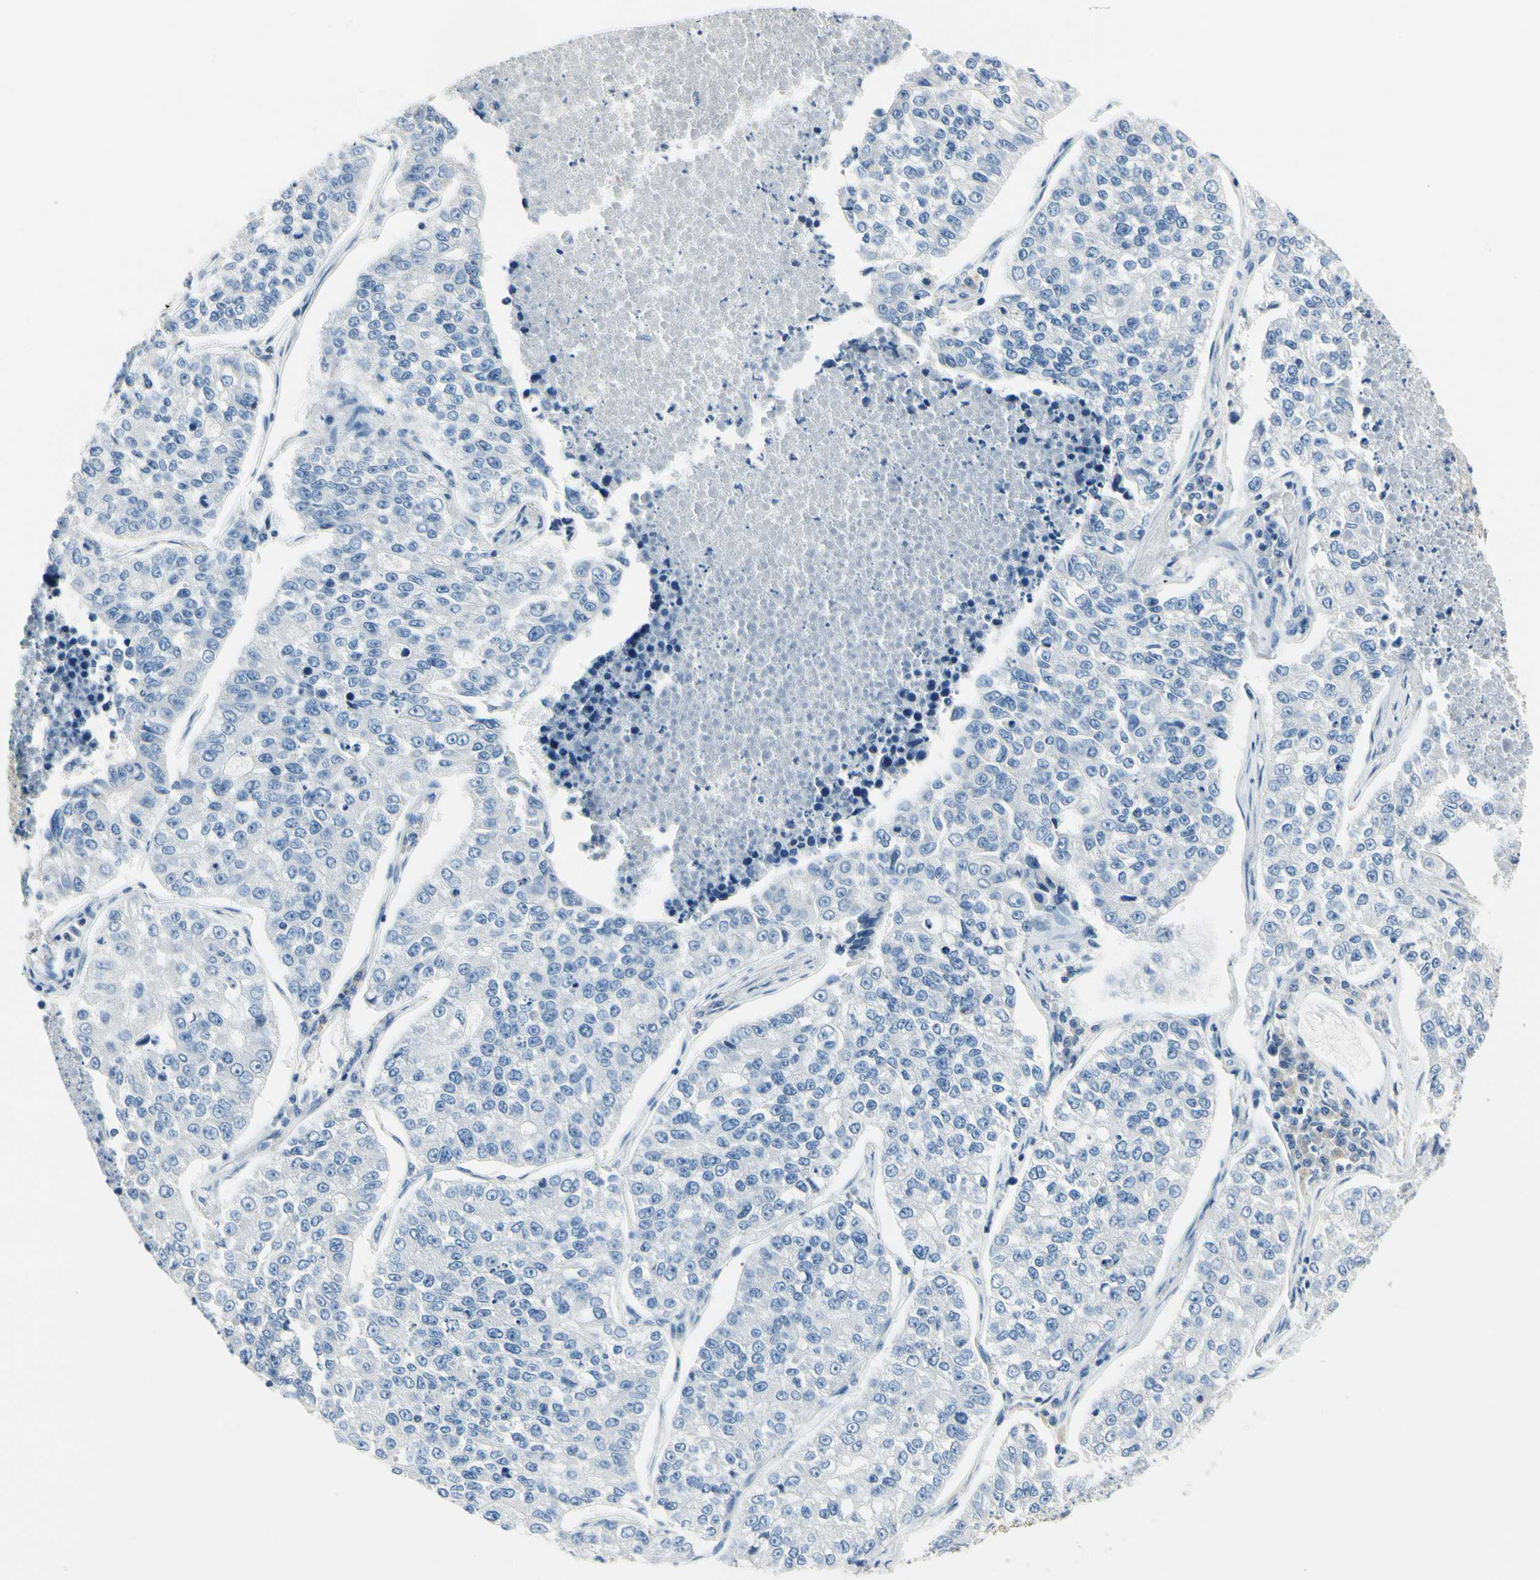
{"staining": {"intensity": "negative", "quantity": "none", "location": "none"}, "tissue": "lung cancer", "cell_type": "Tumor cells", "image_type": "cancer", "snomed": [{"axis": "morphology", "description": "Adenocarcinoma, NOS"}, {"axis": "topography", "description": "Lung"}], "caption": "Tumor cells are negative for brown protein staining in adenocarcinoma (lung).", "gene": "NFATC2", "patient": {"sex": "male", "age": 49}}